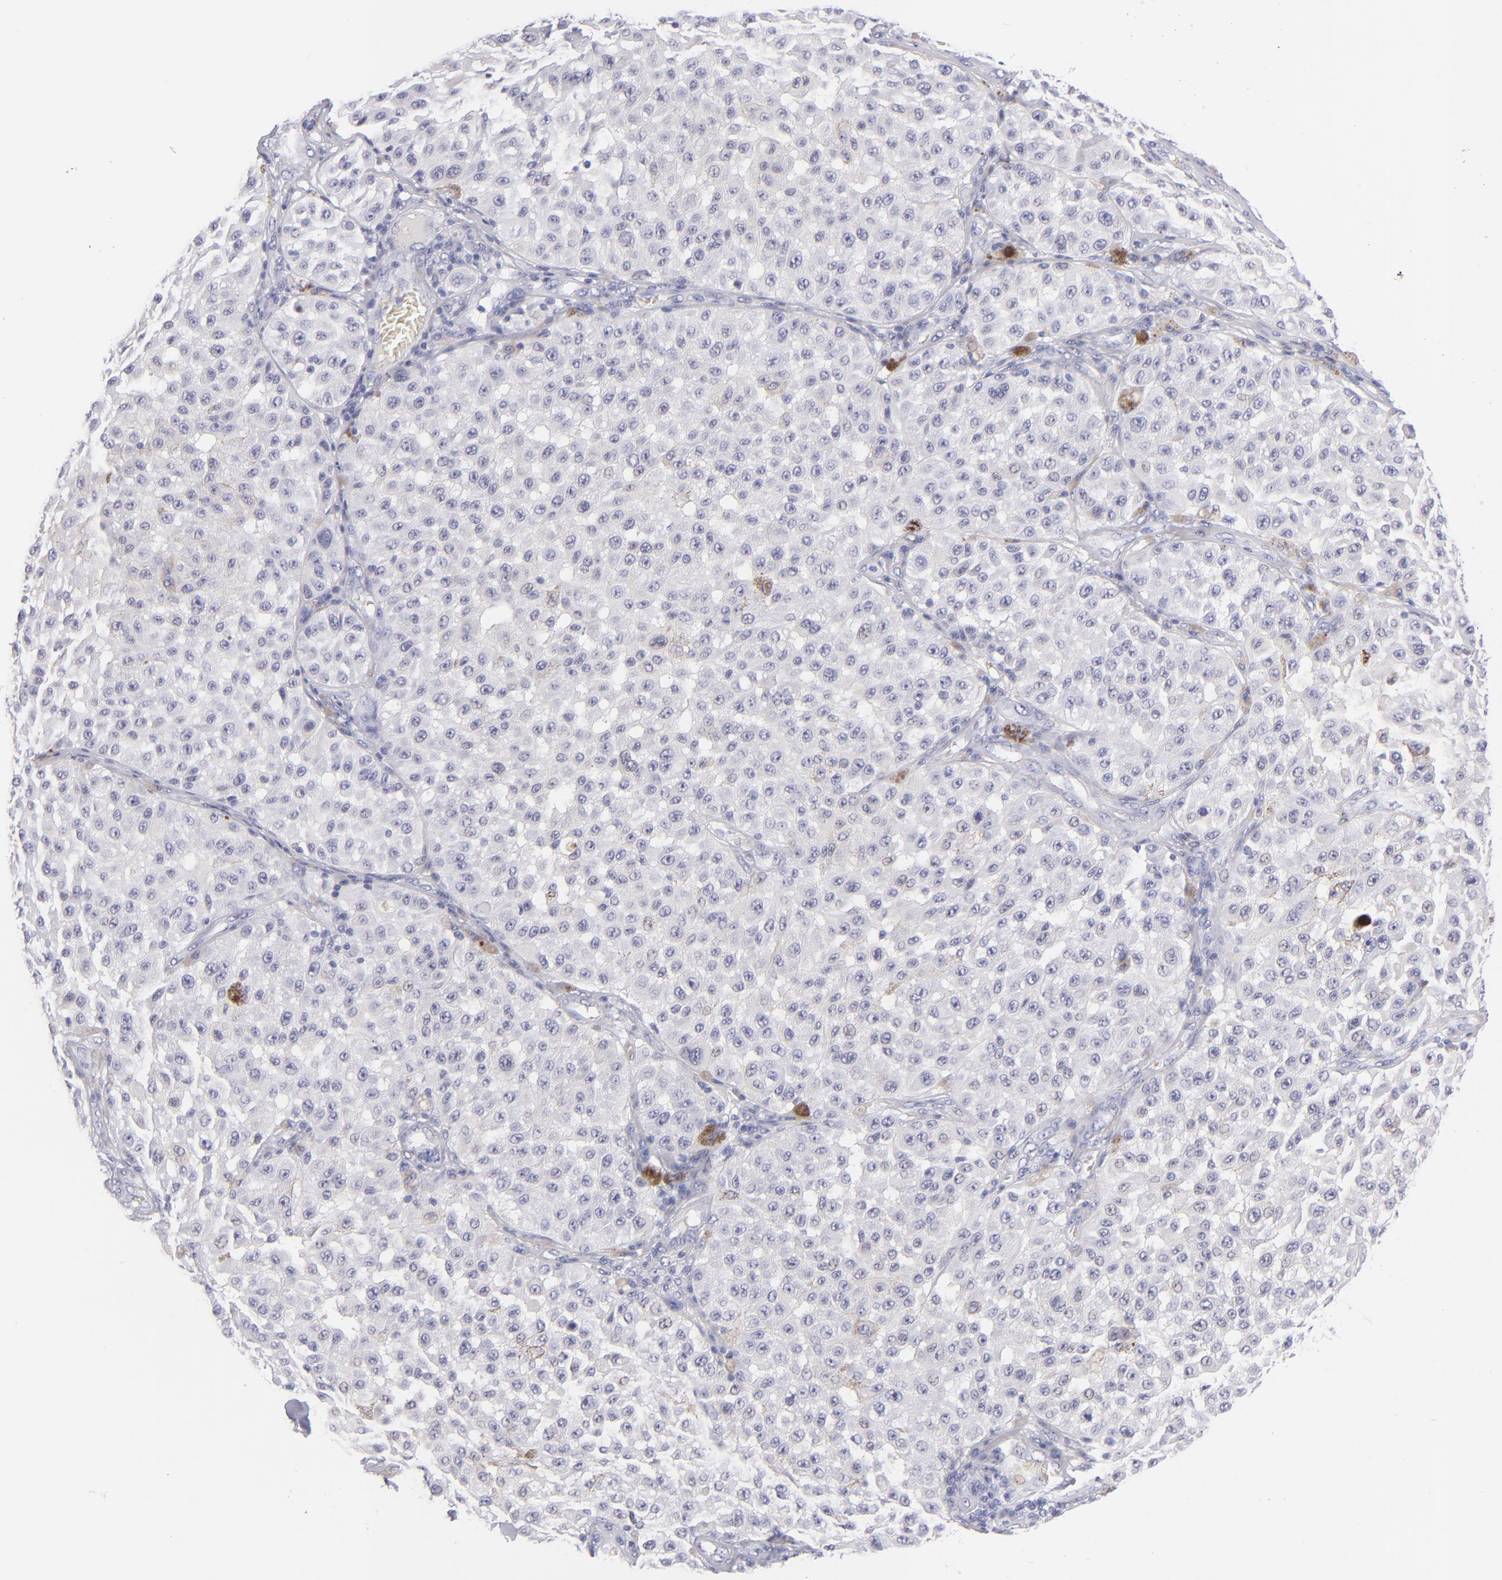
{"staining": {"intensity": "negative", "quantity": "none", "location": "none"}, "tissue": "melanoma", "cell_type": "Tumor cells", "image_type": "cancer", "snomed": [{"axis": "morphology", "description": "Malignant melanoma, NOS"}, {"axis": "topography", "description": "Skin"}], "caption": "High power microscopy photomicrograph of an immunohistochemistry photomicrograph of malignant melanoma, revealing no significant positivity in tumor cells.", "gene": "PRPH", "patient": {"sex": "female", "age": 64}}